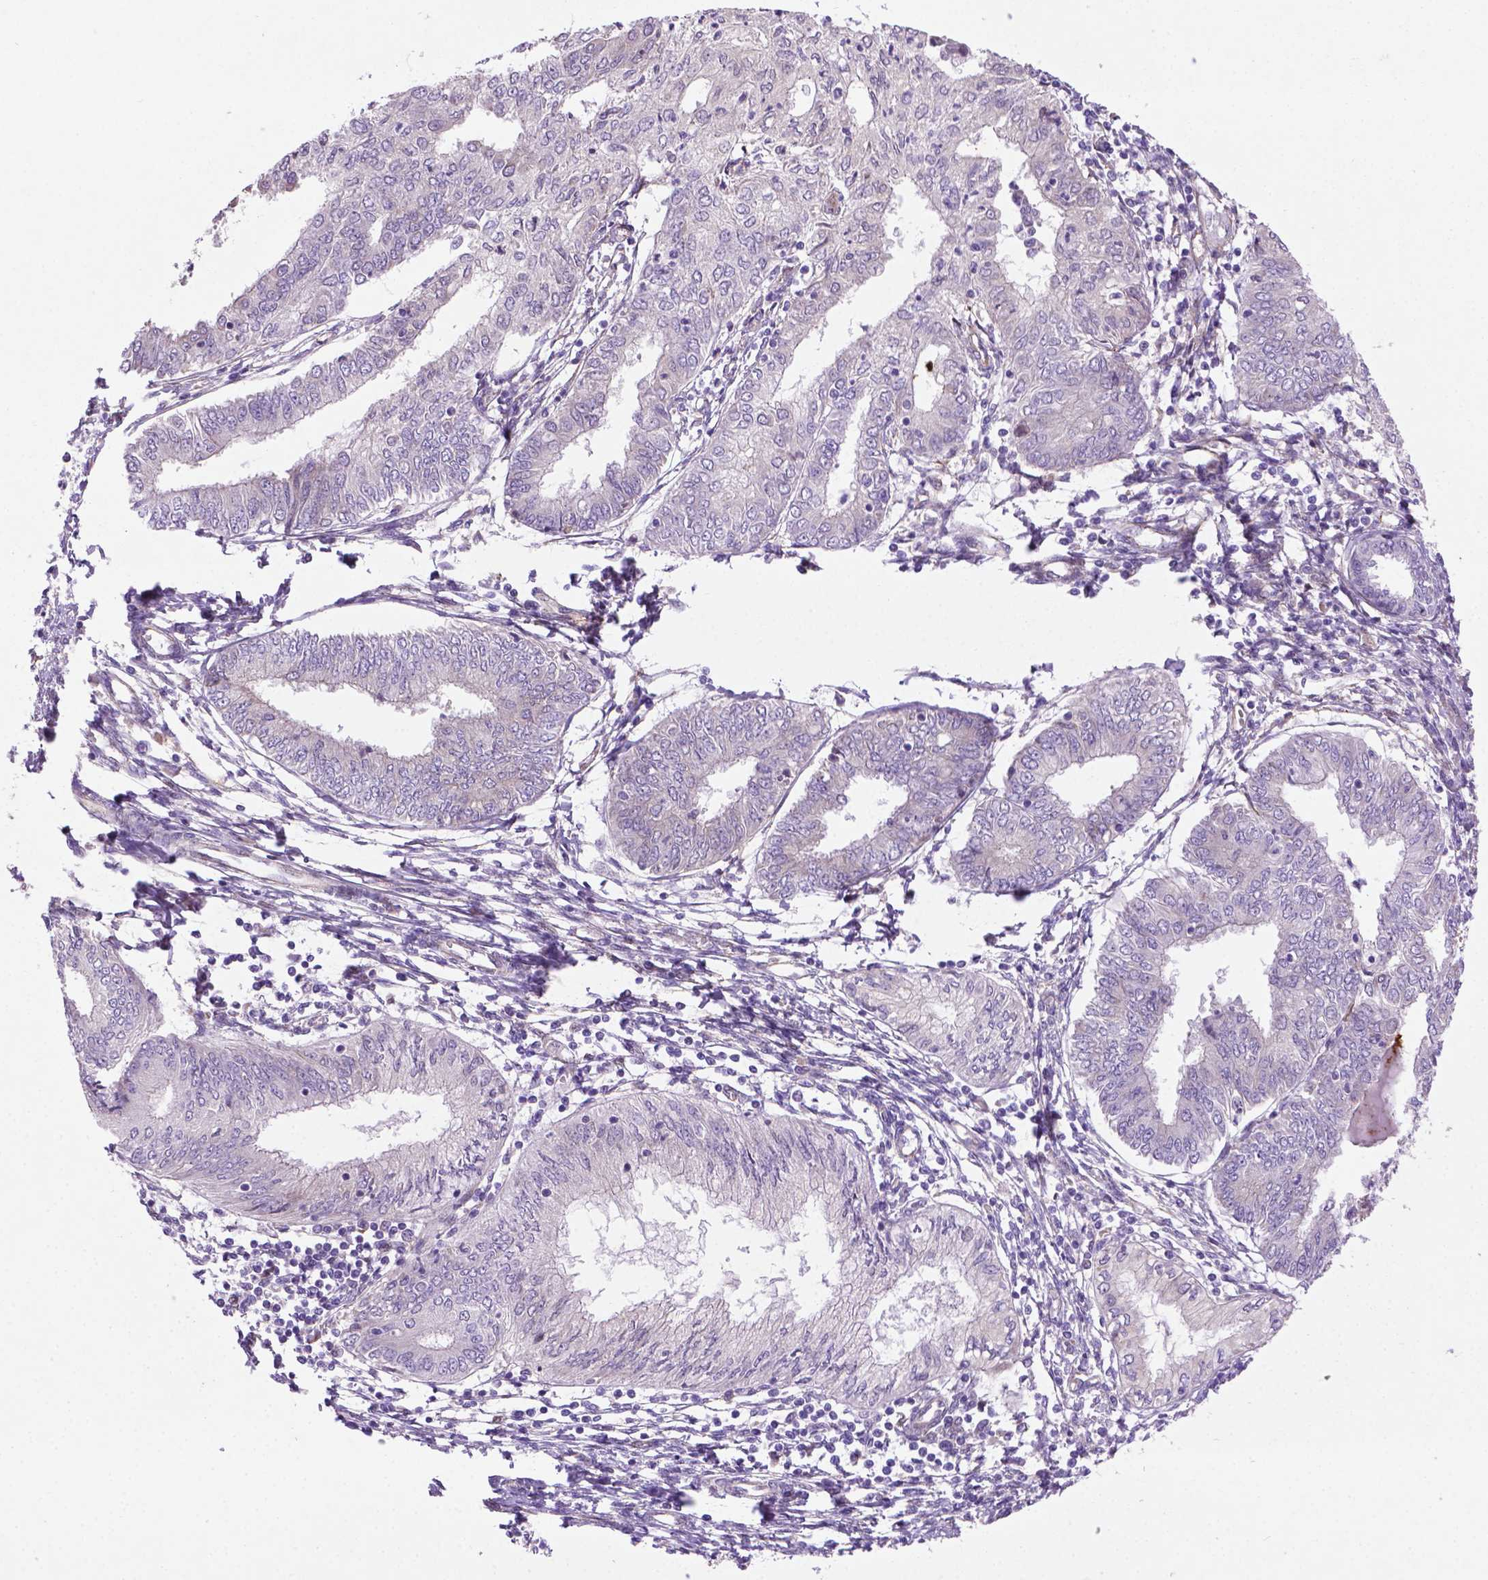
{"staining": {"intensity": "negative", "quantity": "none", "location": "none"}, "tissue": "endometrial cancer", "cell_type": "Tumor cells", "image_type": "cancer", "snomed": [{"axis": "morphology", "description": "Adenocarcinoma, NOS"}, {"axis": "topography", "description": "Endometrium"}], "caption": "Immunohistochemistry (IHC) of human adenocarcinoma (endometrial) demonstrates no positivity in tumor cells.", "gene": "CCER2", "patient": {"sex": "female", "age": 68}}